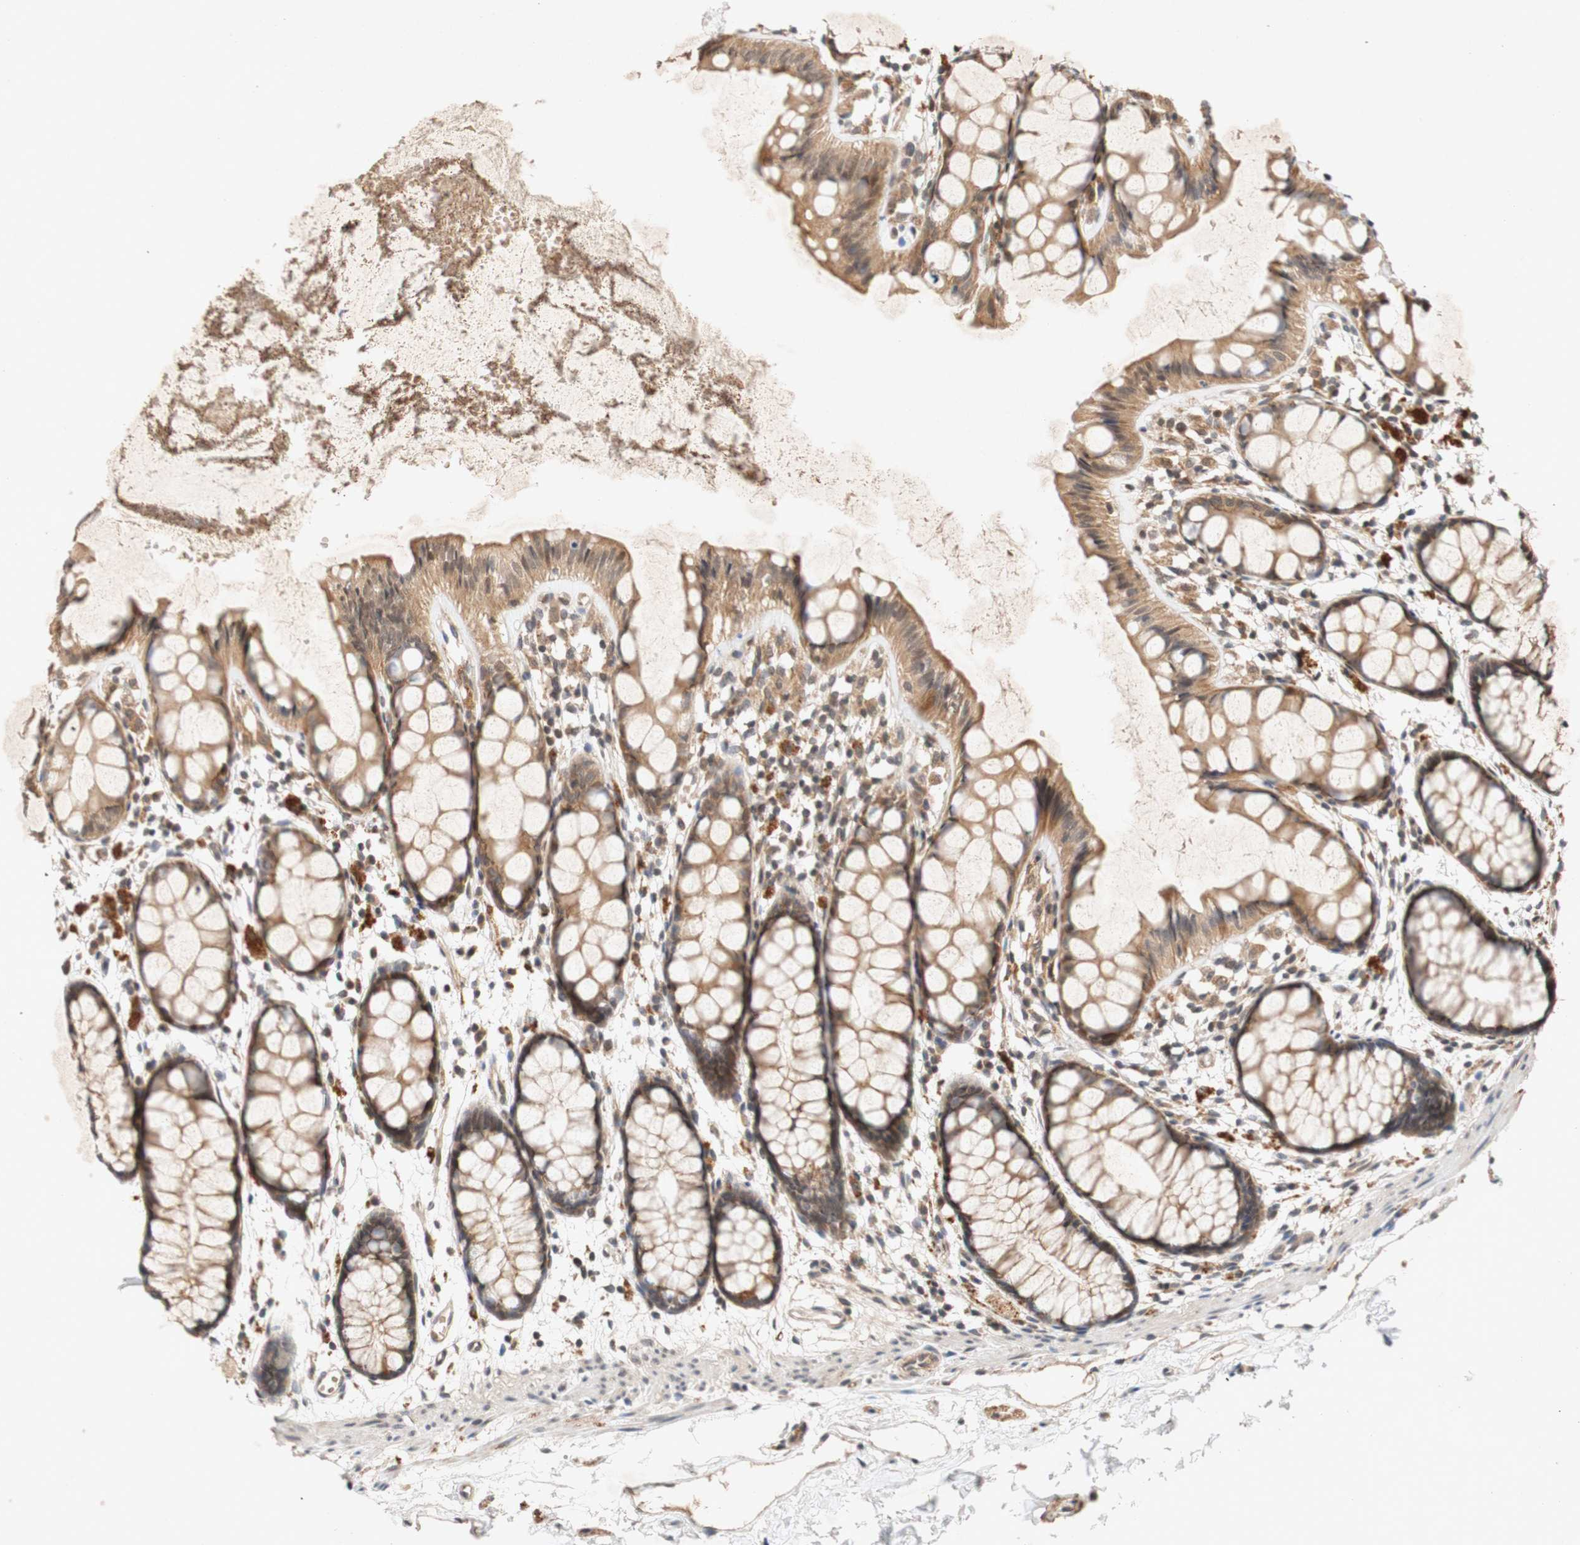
{"staining": {"intensity": "moderate", "quantity": ">75%", "location": "cytoplasmic/membranous,nuclear"}, "tissue": "rectum", "cell_type": "Glandular cells", "image_type": "normal", "snomed": [{"axis": "morphology", "description": "Normal tissue, NOS"}, {"axis": "topography", "description": "Rectum"}], "caption": "IHC staining of normal rectum, which exhibits medium levels of moderate cytoplasmic/membranous,nuclear staining in approximately >75% of glandular cells indicating moderate cytoplasmic/membranous,nuclear protein expression. The staining was performed using DAB (brown) for protein detection and nuclei were counterstained in hematoxylin (blue).", "gene": "PIN1", "patient": {"sex": "female", "age": 66}}